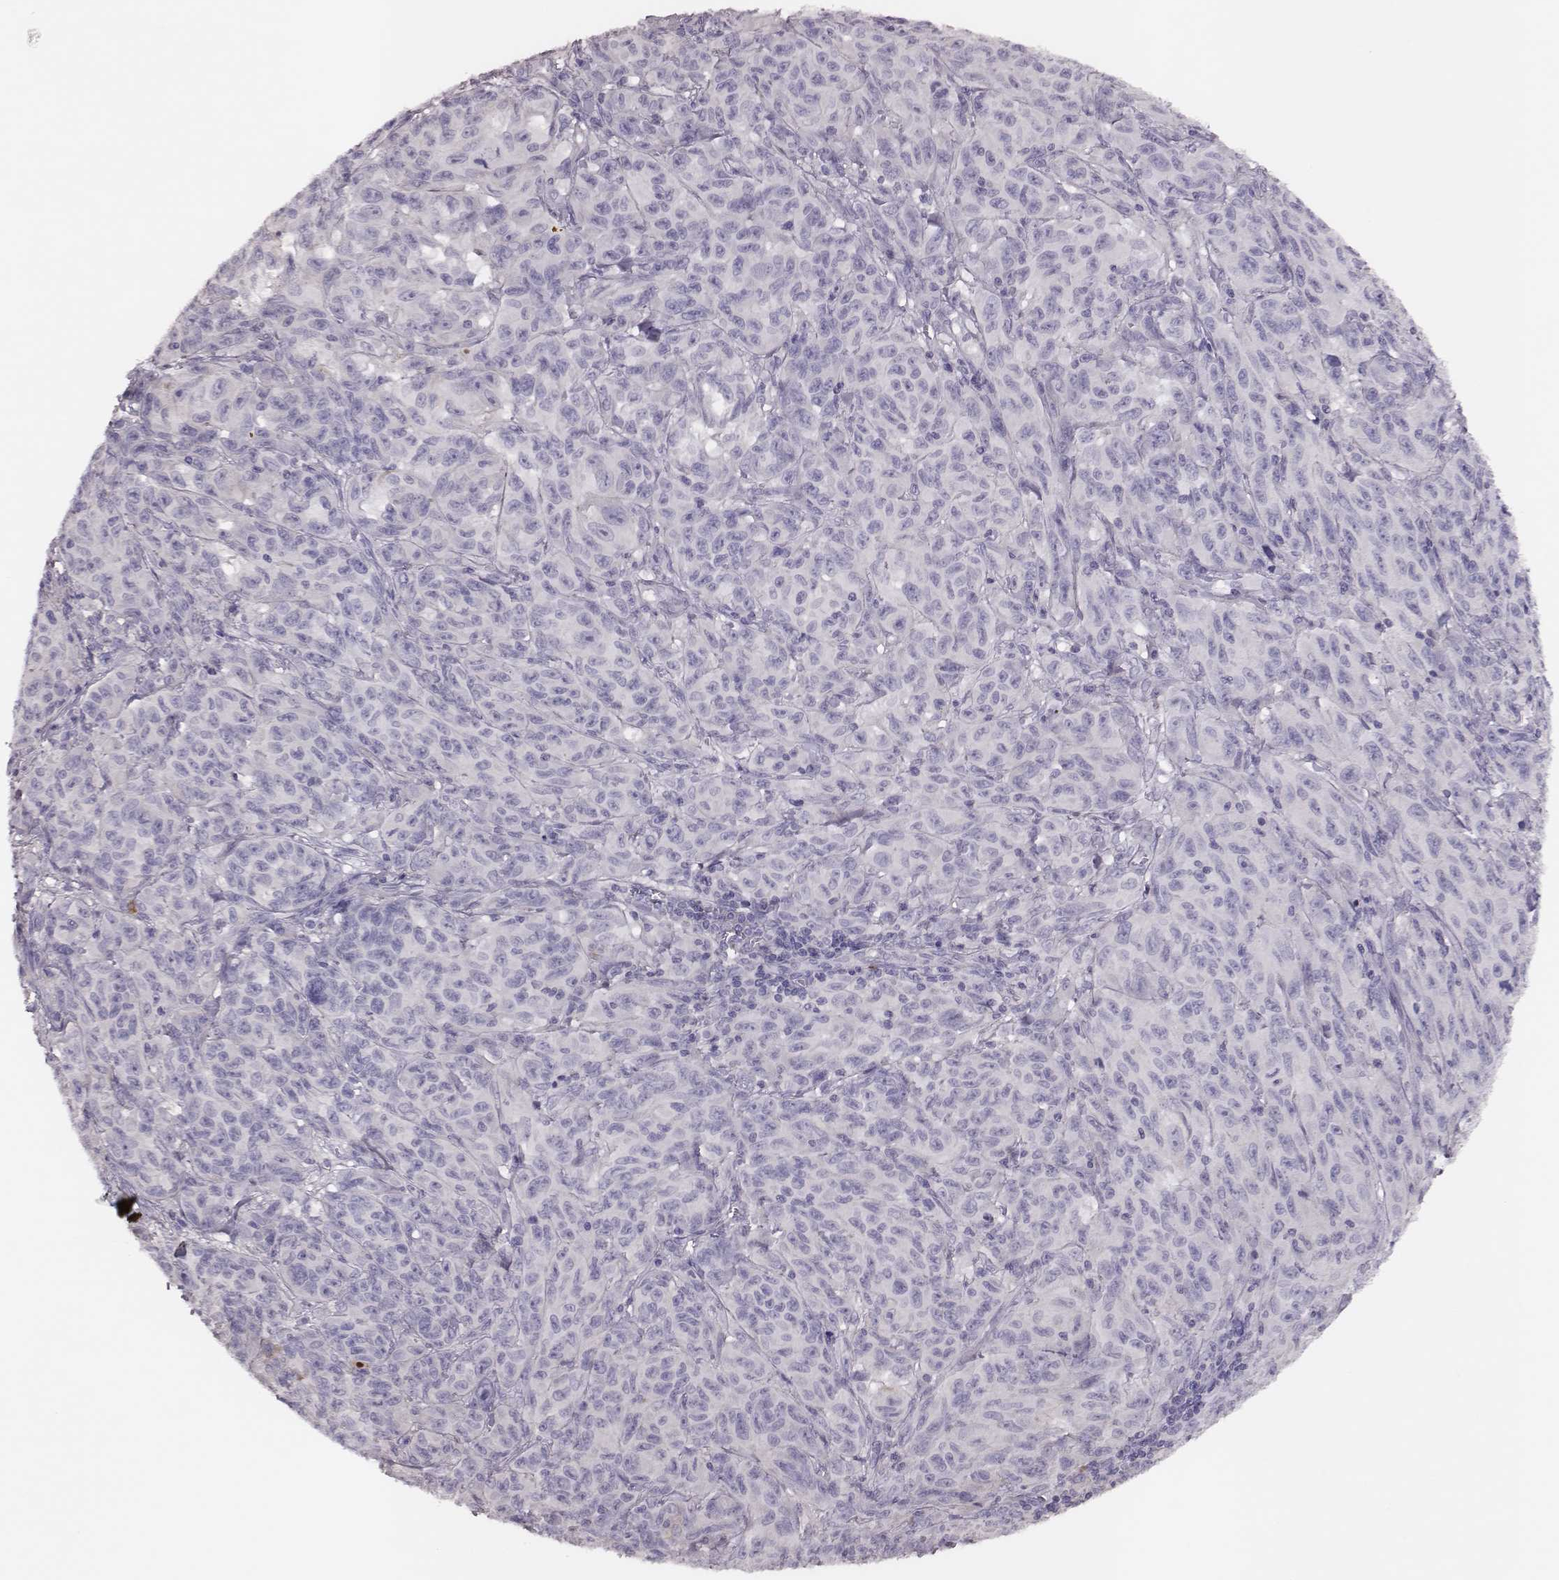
{"staining": {"intensity": "negative", "quantity": "none", "location": "none"}, "tissue": "melanoma", "cell_type": "Tumor cells", "image_type": "cancer", "snomed": [{"axis": "morphology", "description": "Malignant melanoma, NOS"}, {"axis": "topography", "description": "Vulva, labia, clitoris and Bartholin´s gland, NO"}], "caption": "Tumor cells show no significant protein staining in malignant melanoma.", "gene": "P2RY10", "patient": {"sex": "female", "age": 75}}